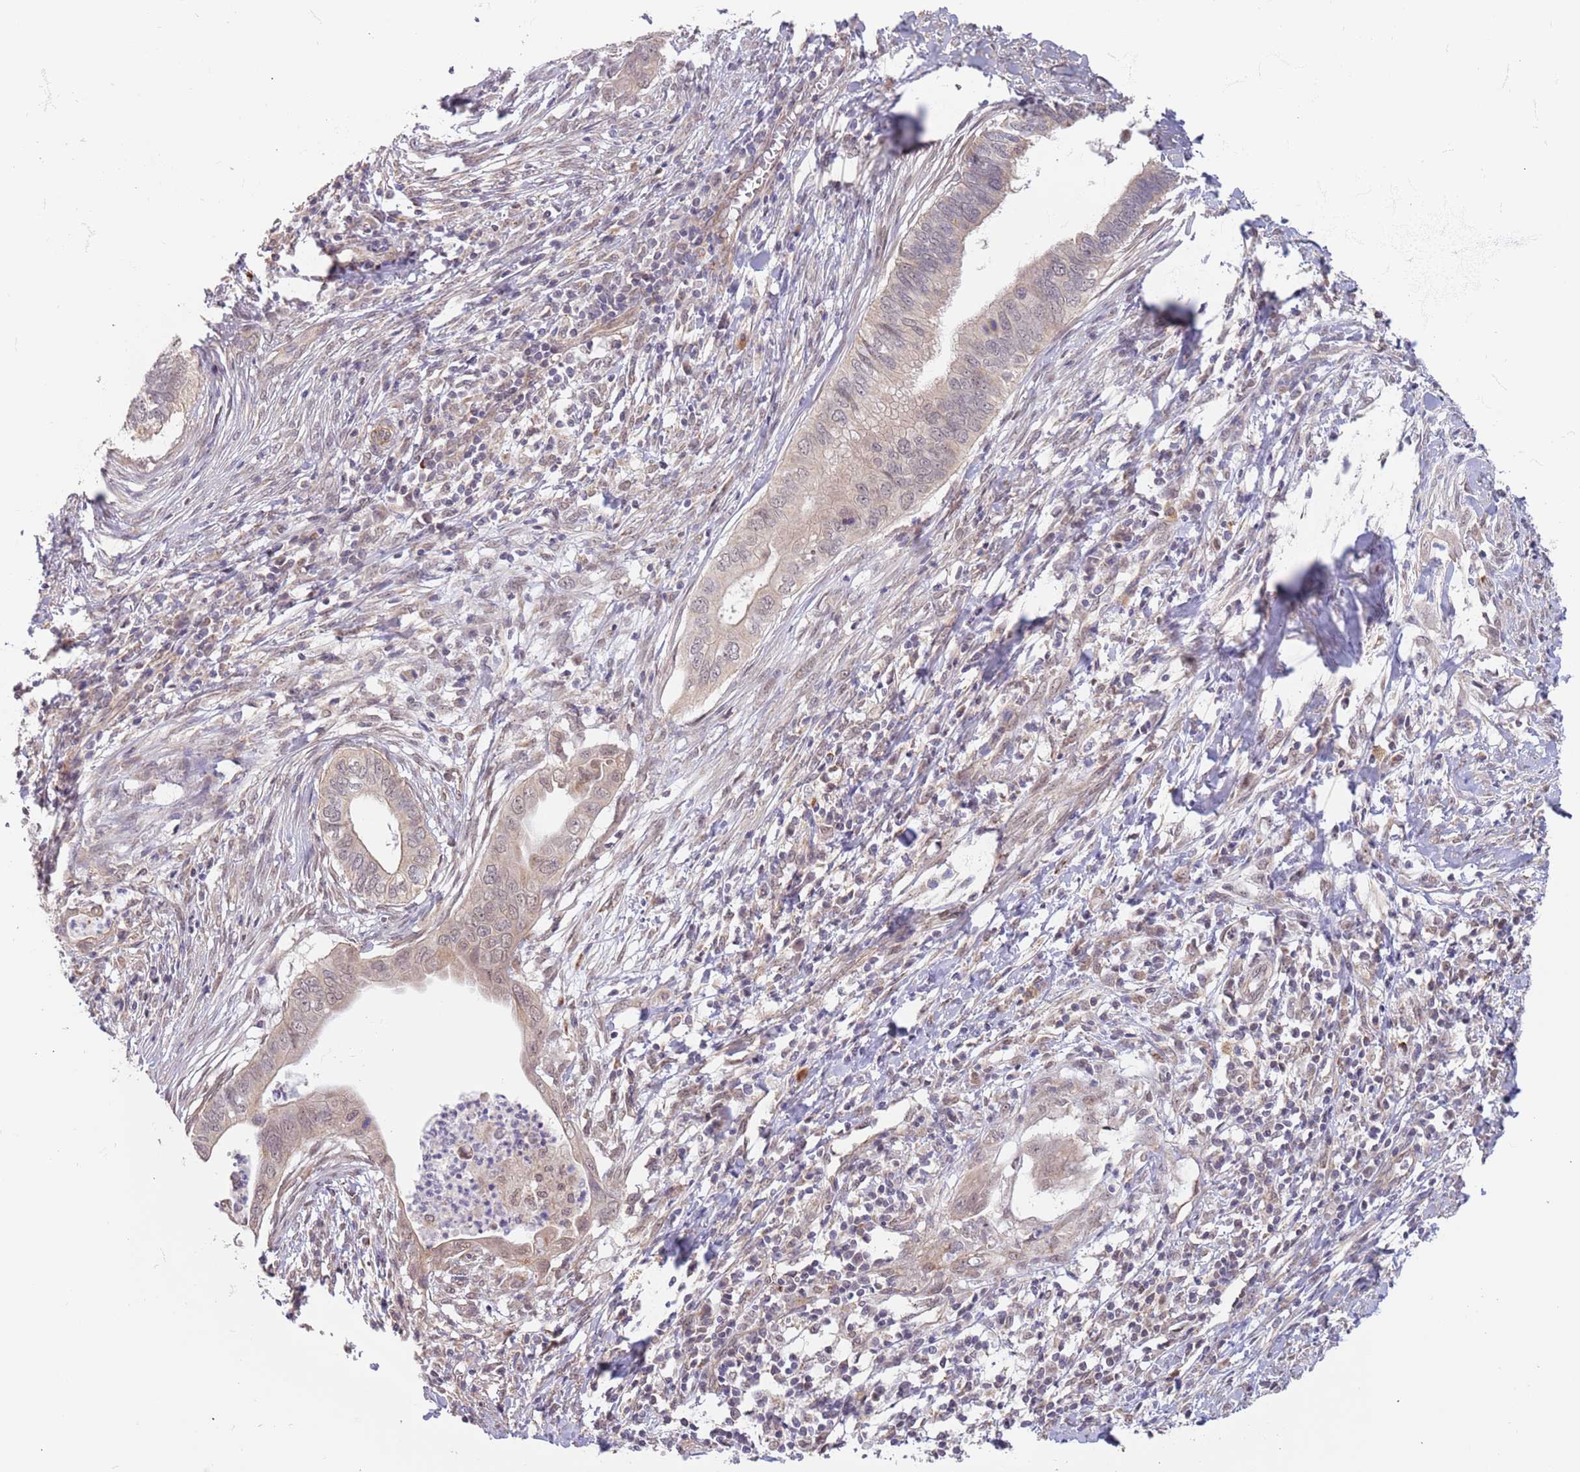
{"staining": {"intensity": "weak", "quantity": ">75%", "location": "cytoplasmic/membranous,nuclear"}, "tissue": "cervical cancer", "cell_type": "Tumor cells", "image_type": "cancer", "snomed": [{"axis": "morphology", "description": "Adenocarcinoma, NOS"}, {"axis": "topography", "description": "Cervix"}], "caption": "A histopathology image of human cervical adenocarcinoma stained for a protein displays weak cytoplasmic/membranous and nuclear brown staining in tumor cells.", "gene": "UQCC3", "patient": {"sex": "female", "age": 42}}